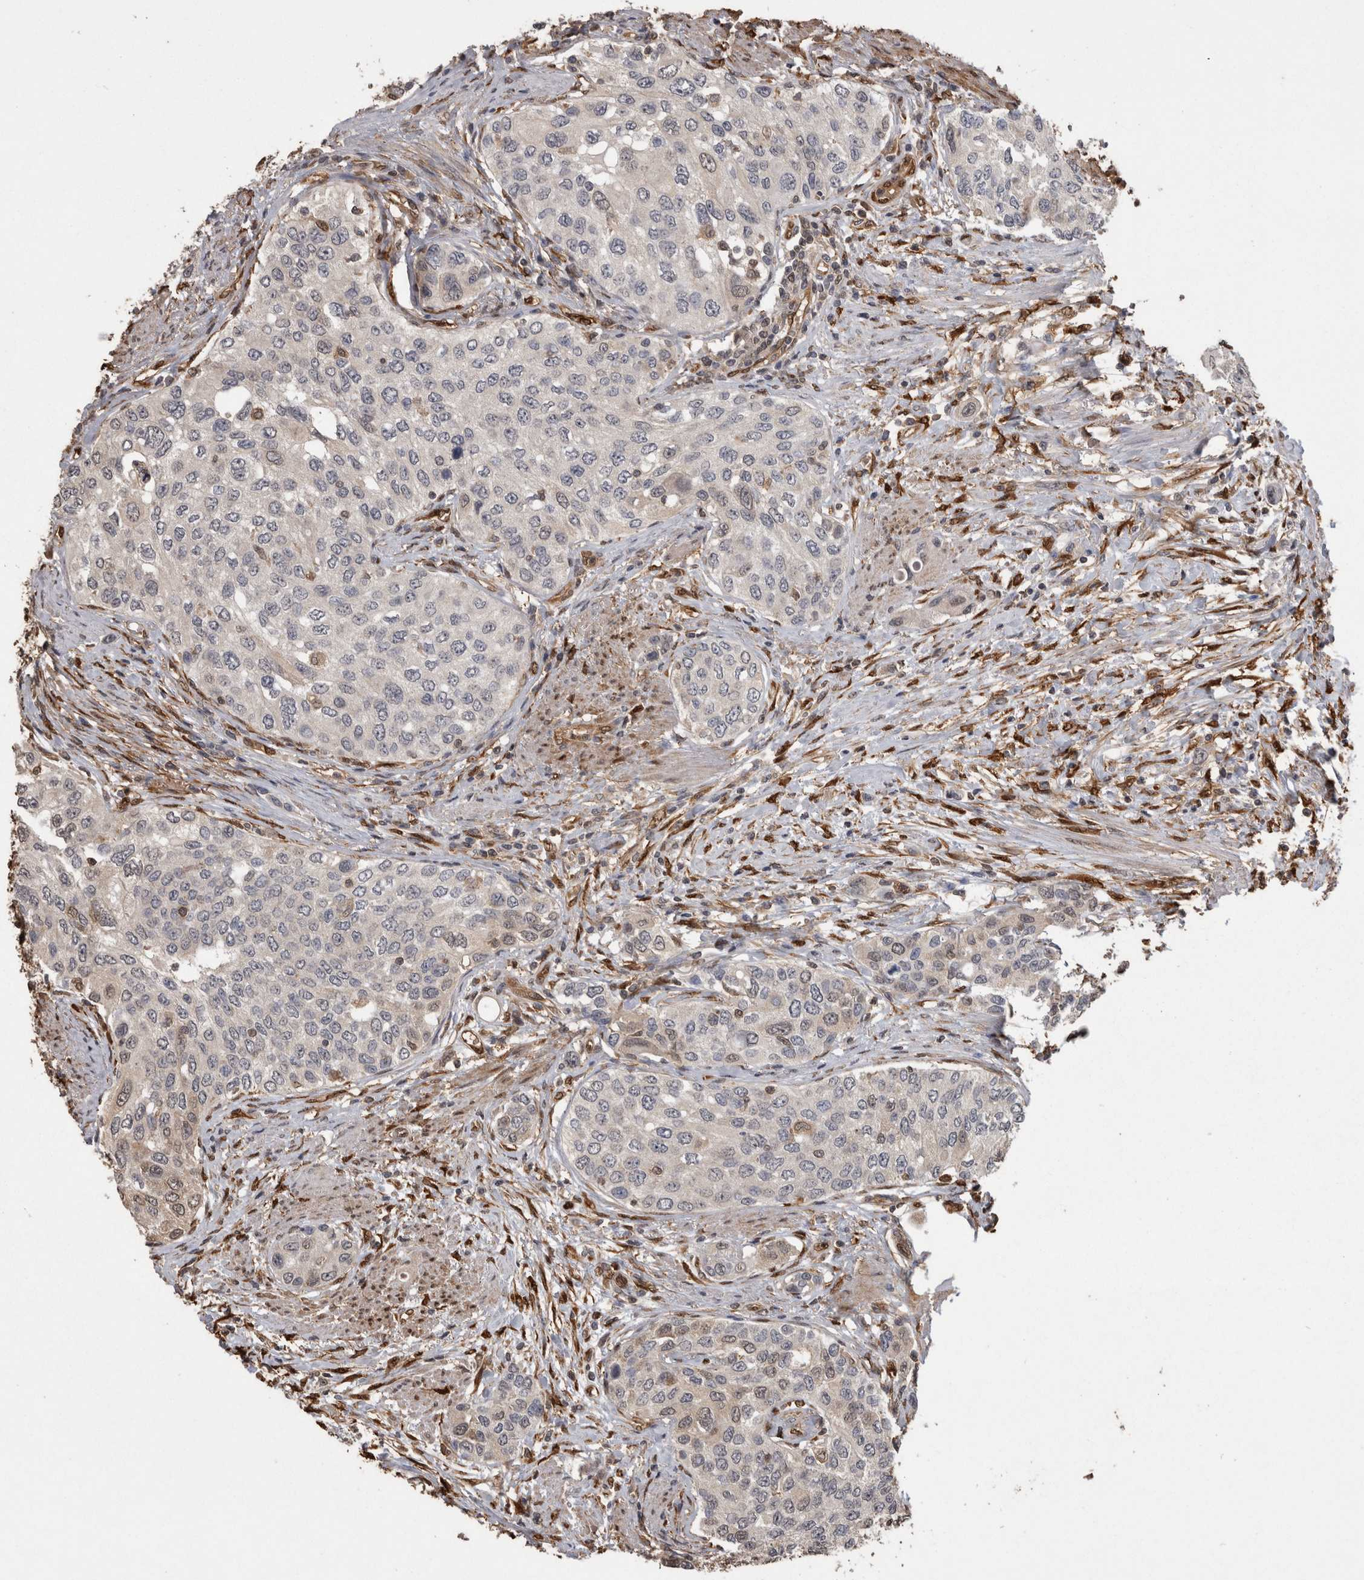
{"staining": {"intensity": "negative", "quantity": "none", "location": "none"}, "tissue": "urothelial cancer", "cell_type": "Tumor cells", "image_type": "cancer", "snomed": [{"axis": "morphology", "description": "Urothelial carcinoma, High grade"}, {"axis": "topography", "description": "Urinary bladder"}], "caption": "IHC of high-grade urothelial carcinoma demonstrates no positivity in tumor cells.", "gene": "LXN", "patient": {"sex": "female", "age": 56}}